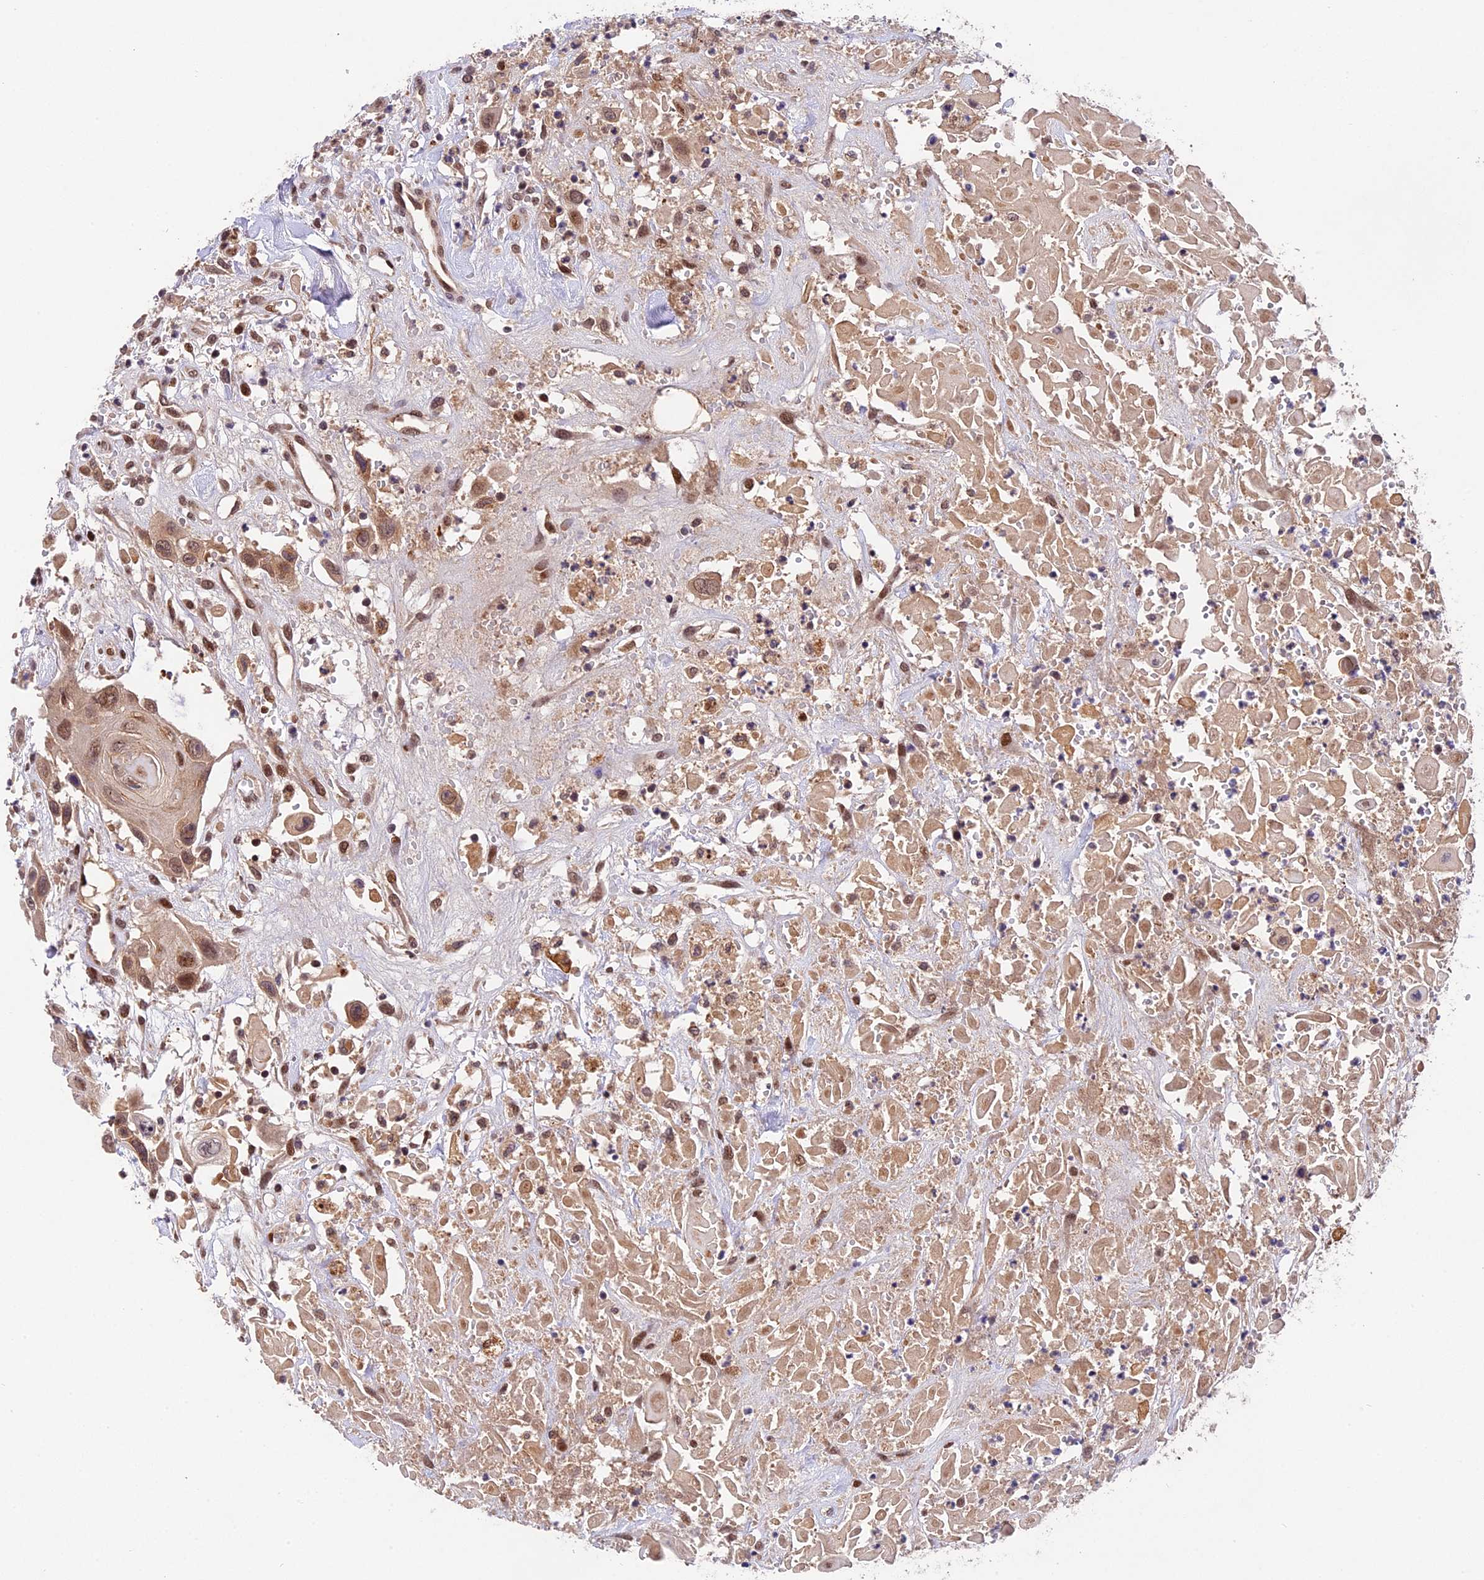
{"staining": {"intensity": "moderate", "quantity": ">75%", "location": "nuclear"}, "tissue": "head and neck cancer", "cell_type": "Tumor cells", "image_type": "cancer", "snomed": [{"axis": "morphology", "description": "Squamous cell carcinoma, NOS"}, {"axis": "topography", "description": "Head-Neck"}], "caption": "The histopathology image shows a brown stain indicating the presence of a protein in the nuclear of tumor cells in head and neck cancer. (Stains: DAB in brown, nuclei in blue, Microscopy: brightfield microscopy at high magnification).", "gene": "CCSER1", "patient": {"sex": "male", "age": 81}}